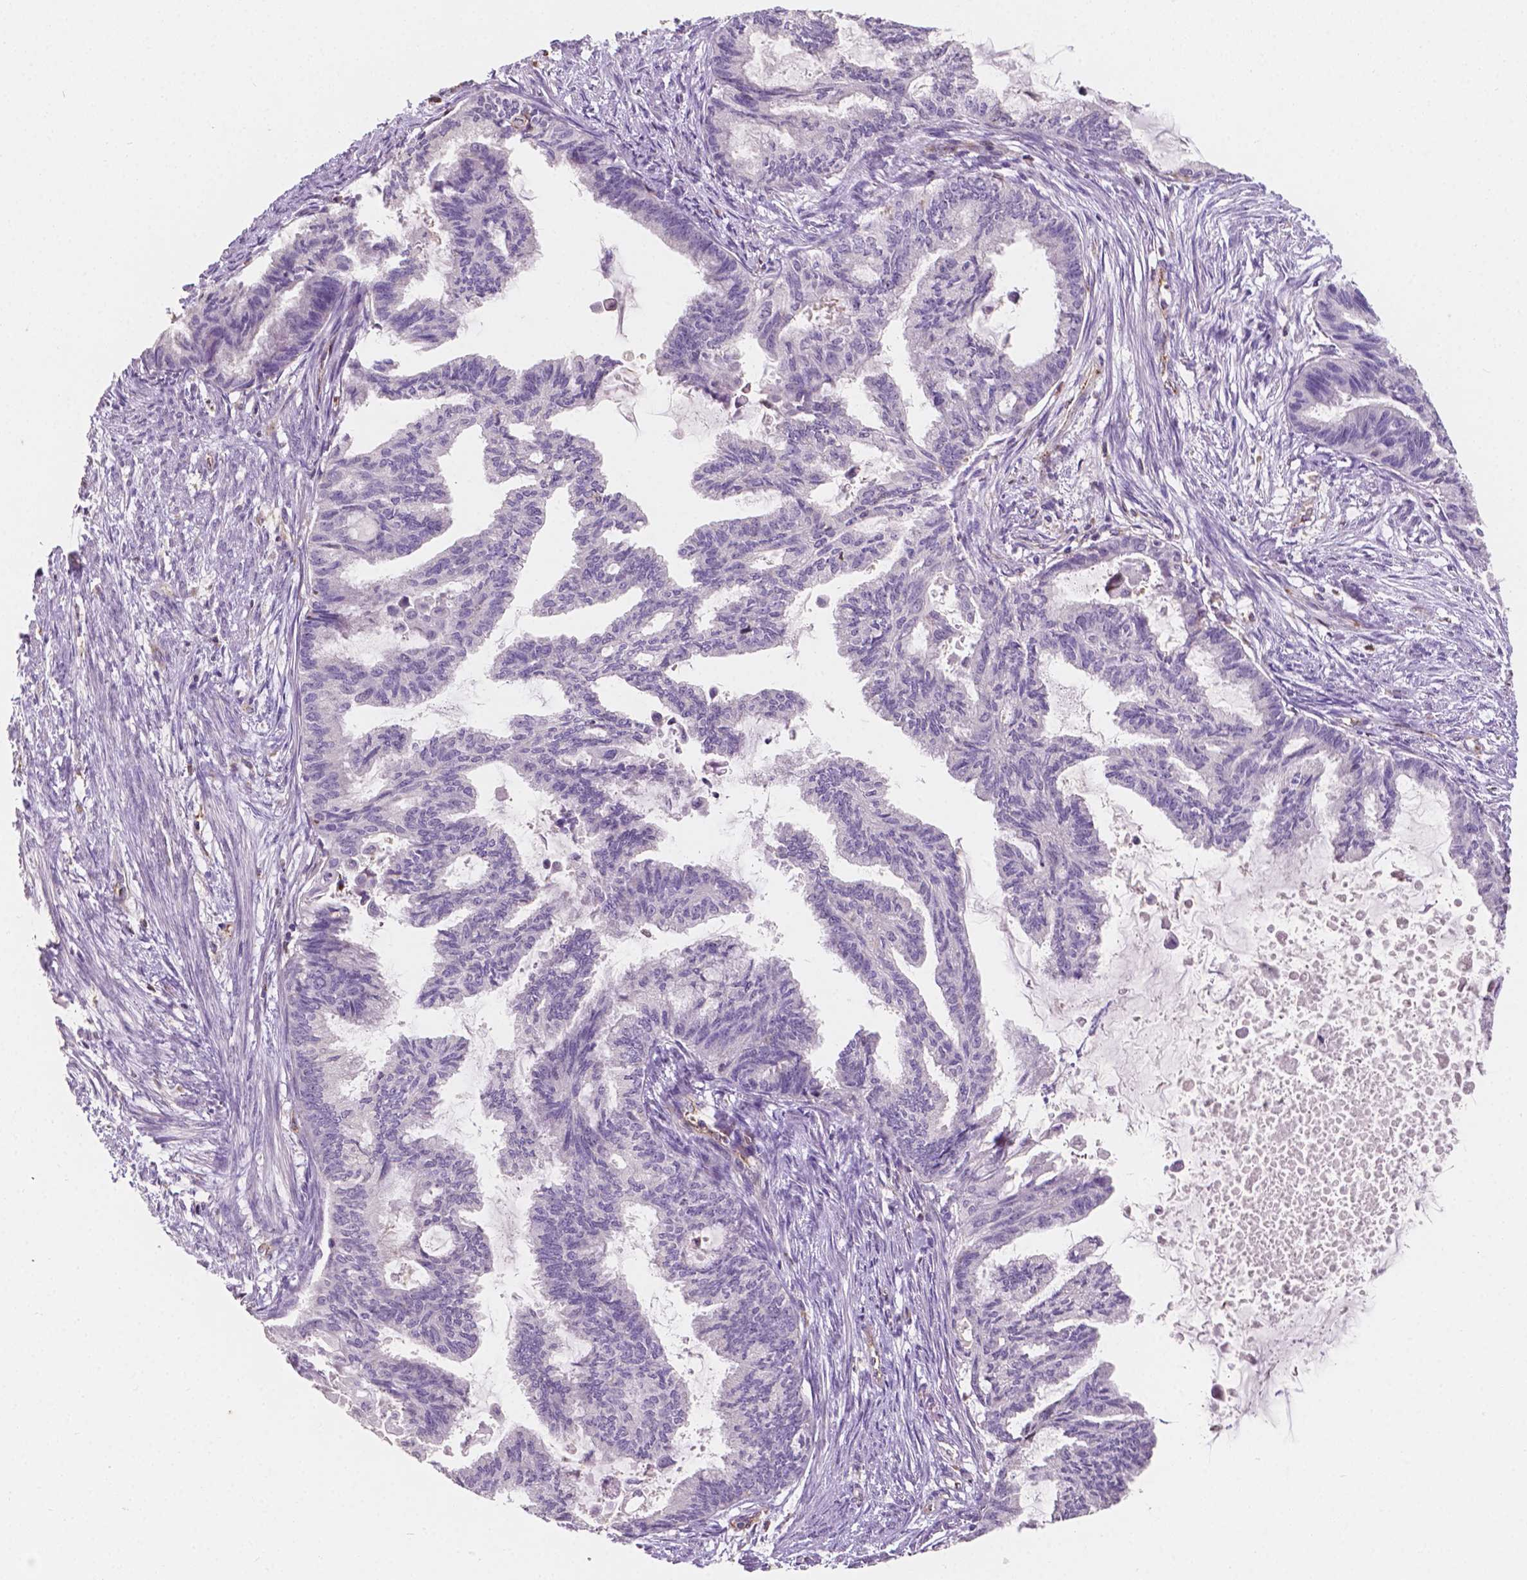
{"staining": {"intensity": "negative", "quantity": "none", "location": "none"}, "tissue": "endometrial cancer", "cell_type": "Tumor cells", "image_type": "cancer", "snomed": [{"axis": "morphology", "description": "Adenocarcinoma, NOS"}, {"axis": "topography", "description": "Endometrium"}], "caption": "High magnification brightfield microscopy of adenocarcinoma (endometrial) stained with DAB (3,3'-diaminobenzidine) (brown) and counterstained with hematoxylin (blue): tumor cells show no significant staining.", "gene": "SLC22A4", "patient": {"sex": "female", "age": 86}}